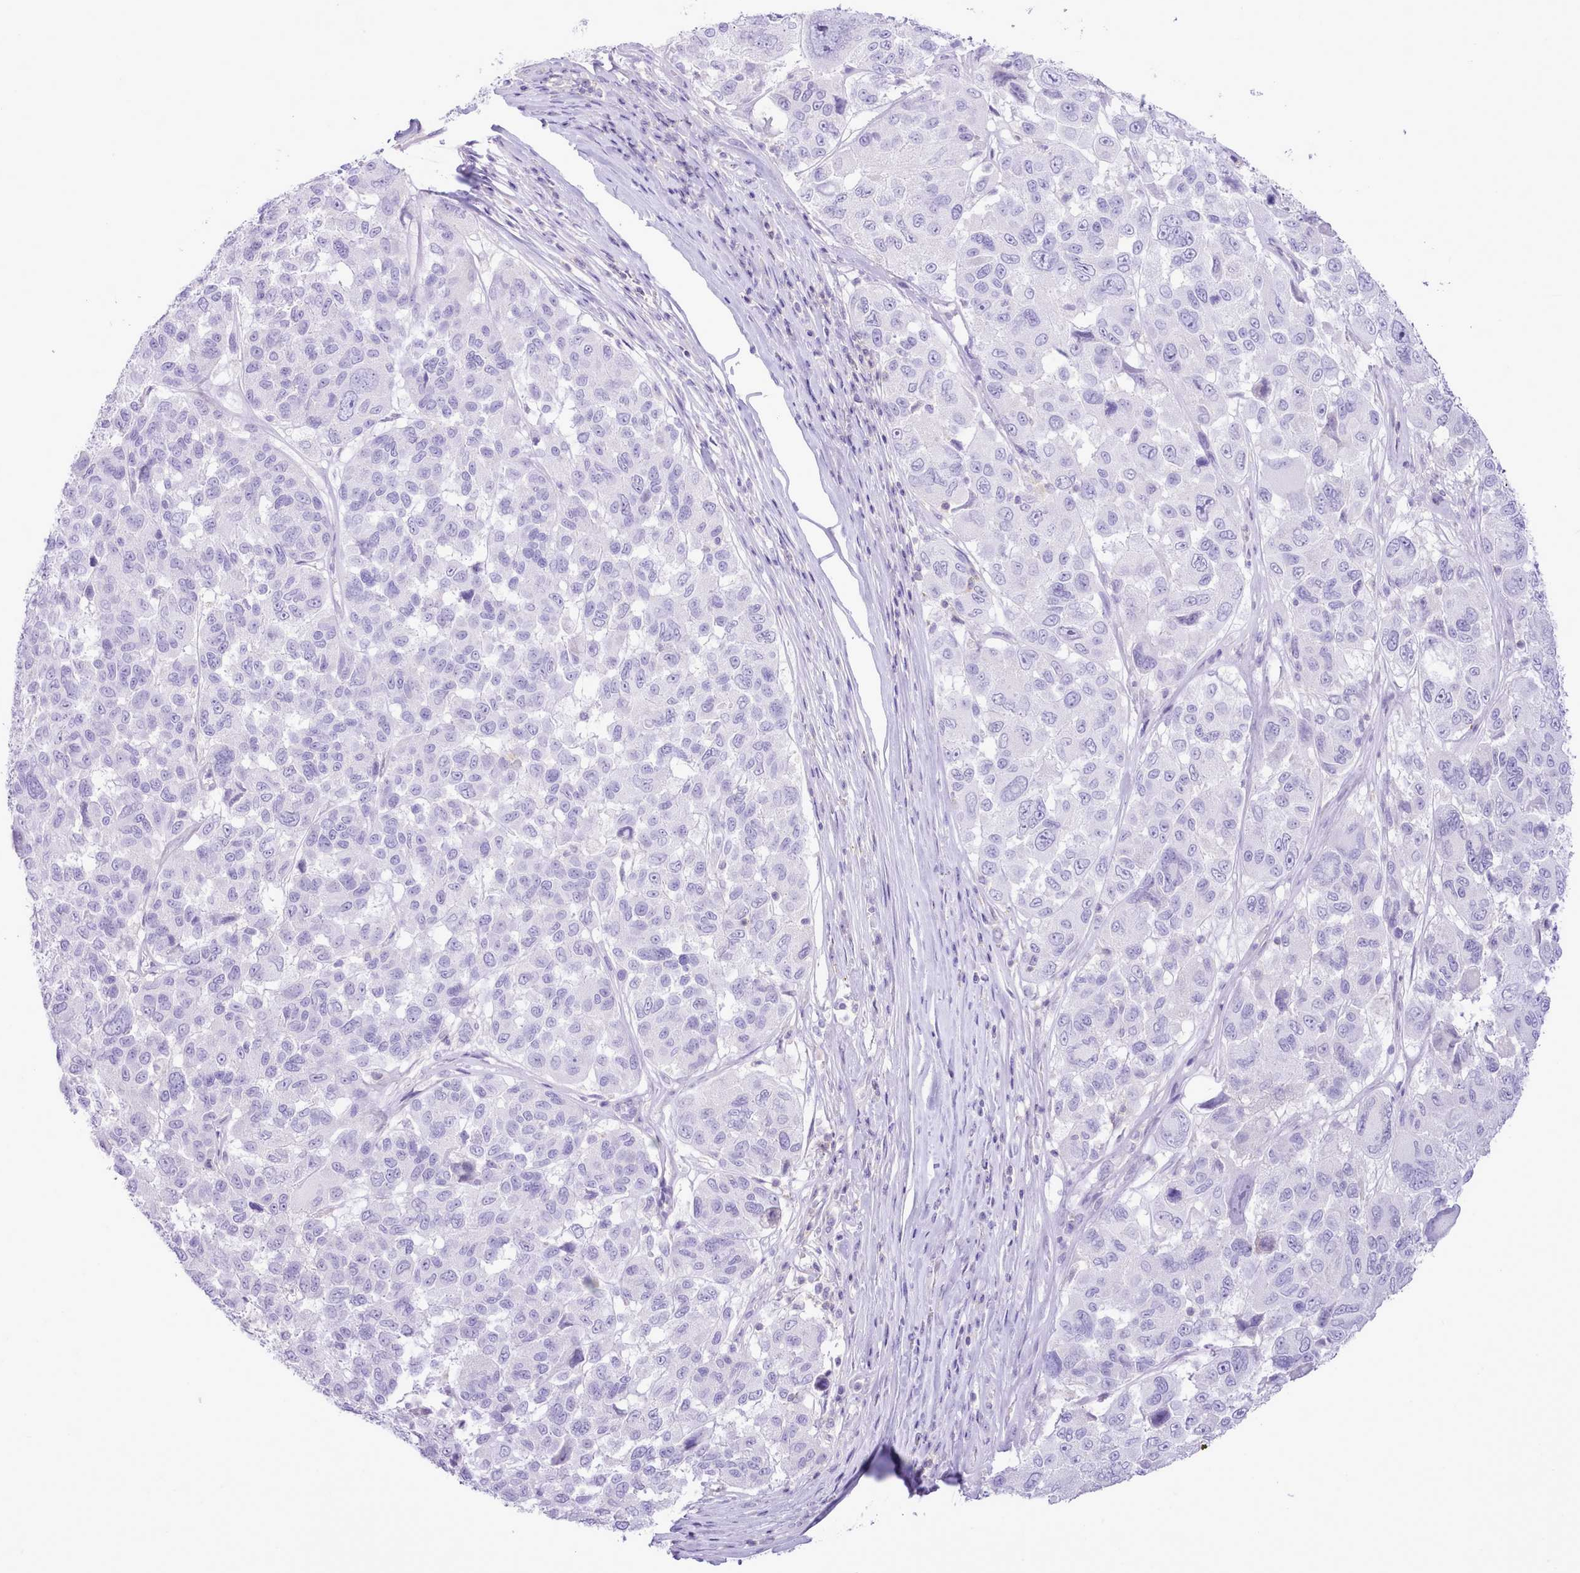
{"staining": {"intensity": "negative", "quantity": "none", "location": "none"}, "tissue": "melanoma", "cell_type": "Tumor cells", "image_type": "cancer", "snomed": [{"axis": "morphology", "description": "Malignant melanoma, NOS"}, {"axis": "topography", "description": "Skin"}], "caption": "This is an immunohistochemistry image of human melanoma. There is no positivity in tumor cells.", "gene": "MDFI", "patient": {"sex": "female", "age": 66}}